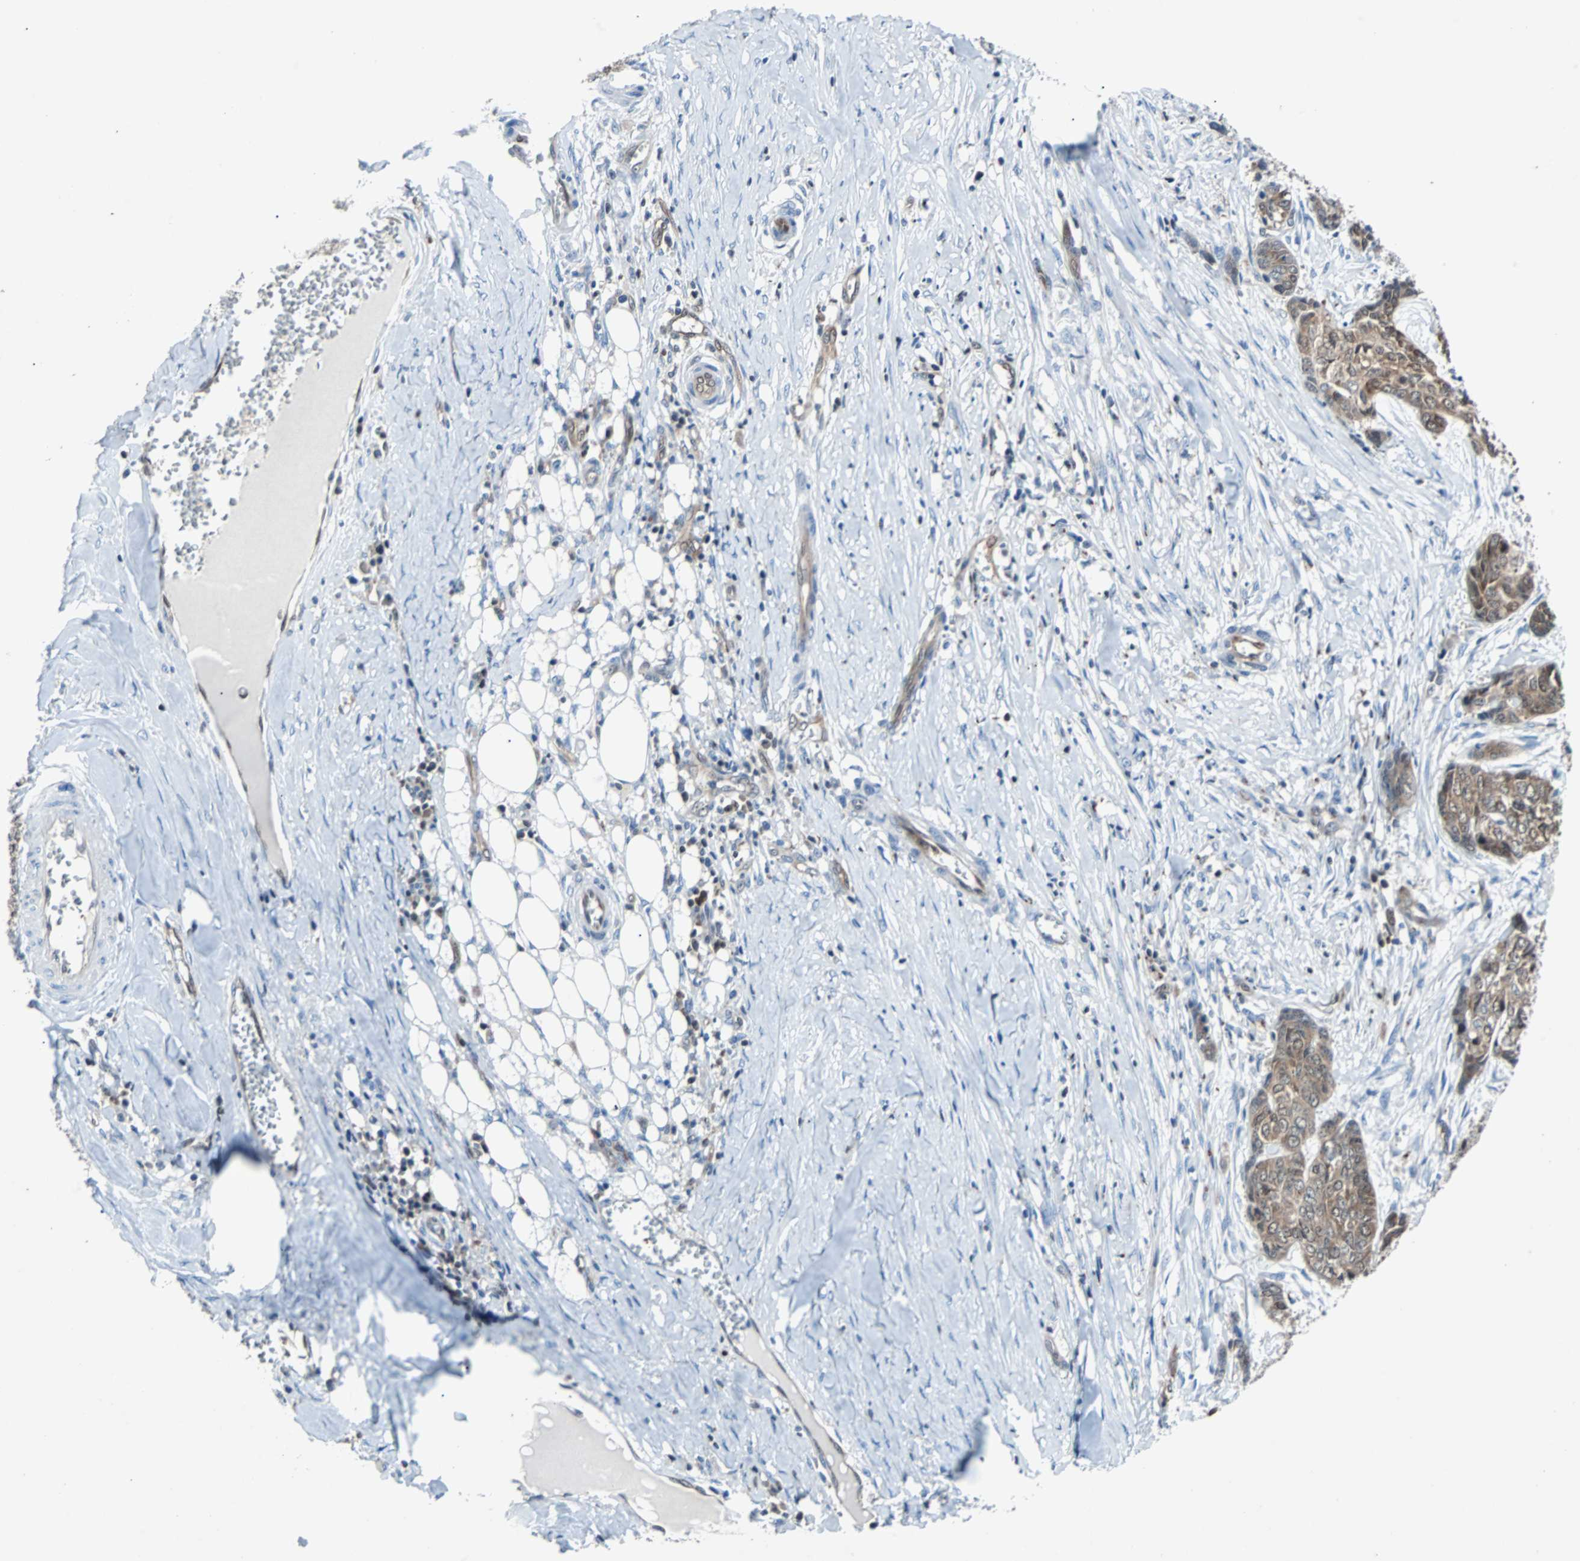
{"staining": {"intensity": "weak", "quantity": ">75%", "location": "cytoplasmic/membranous"}, "tissue": "skin cancer", "cell_type": "Tumor cells", "image_type": "cancer", "snomed": [{"axis": "morphology", "description": "Basal cell carcinoma"}, {"axis": "topography", "description": "Skin"}], "caption": "Protein analysis of skin basal cell carcinoma tissue reveals weak cytoplasmic/membranous positivity in approximately >75% of tumor cells.", "gene": "MAP2K6", "patient": {"sex": "female", "age": 64}}